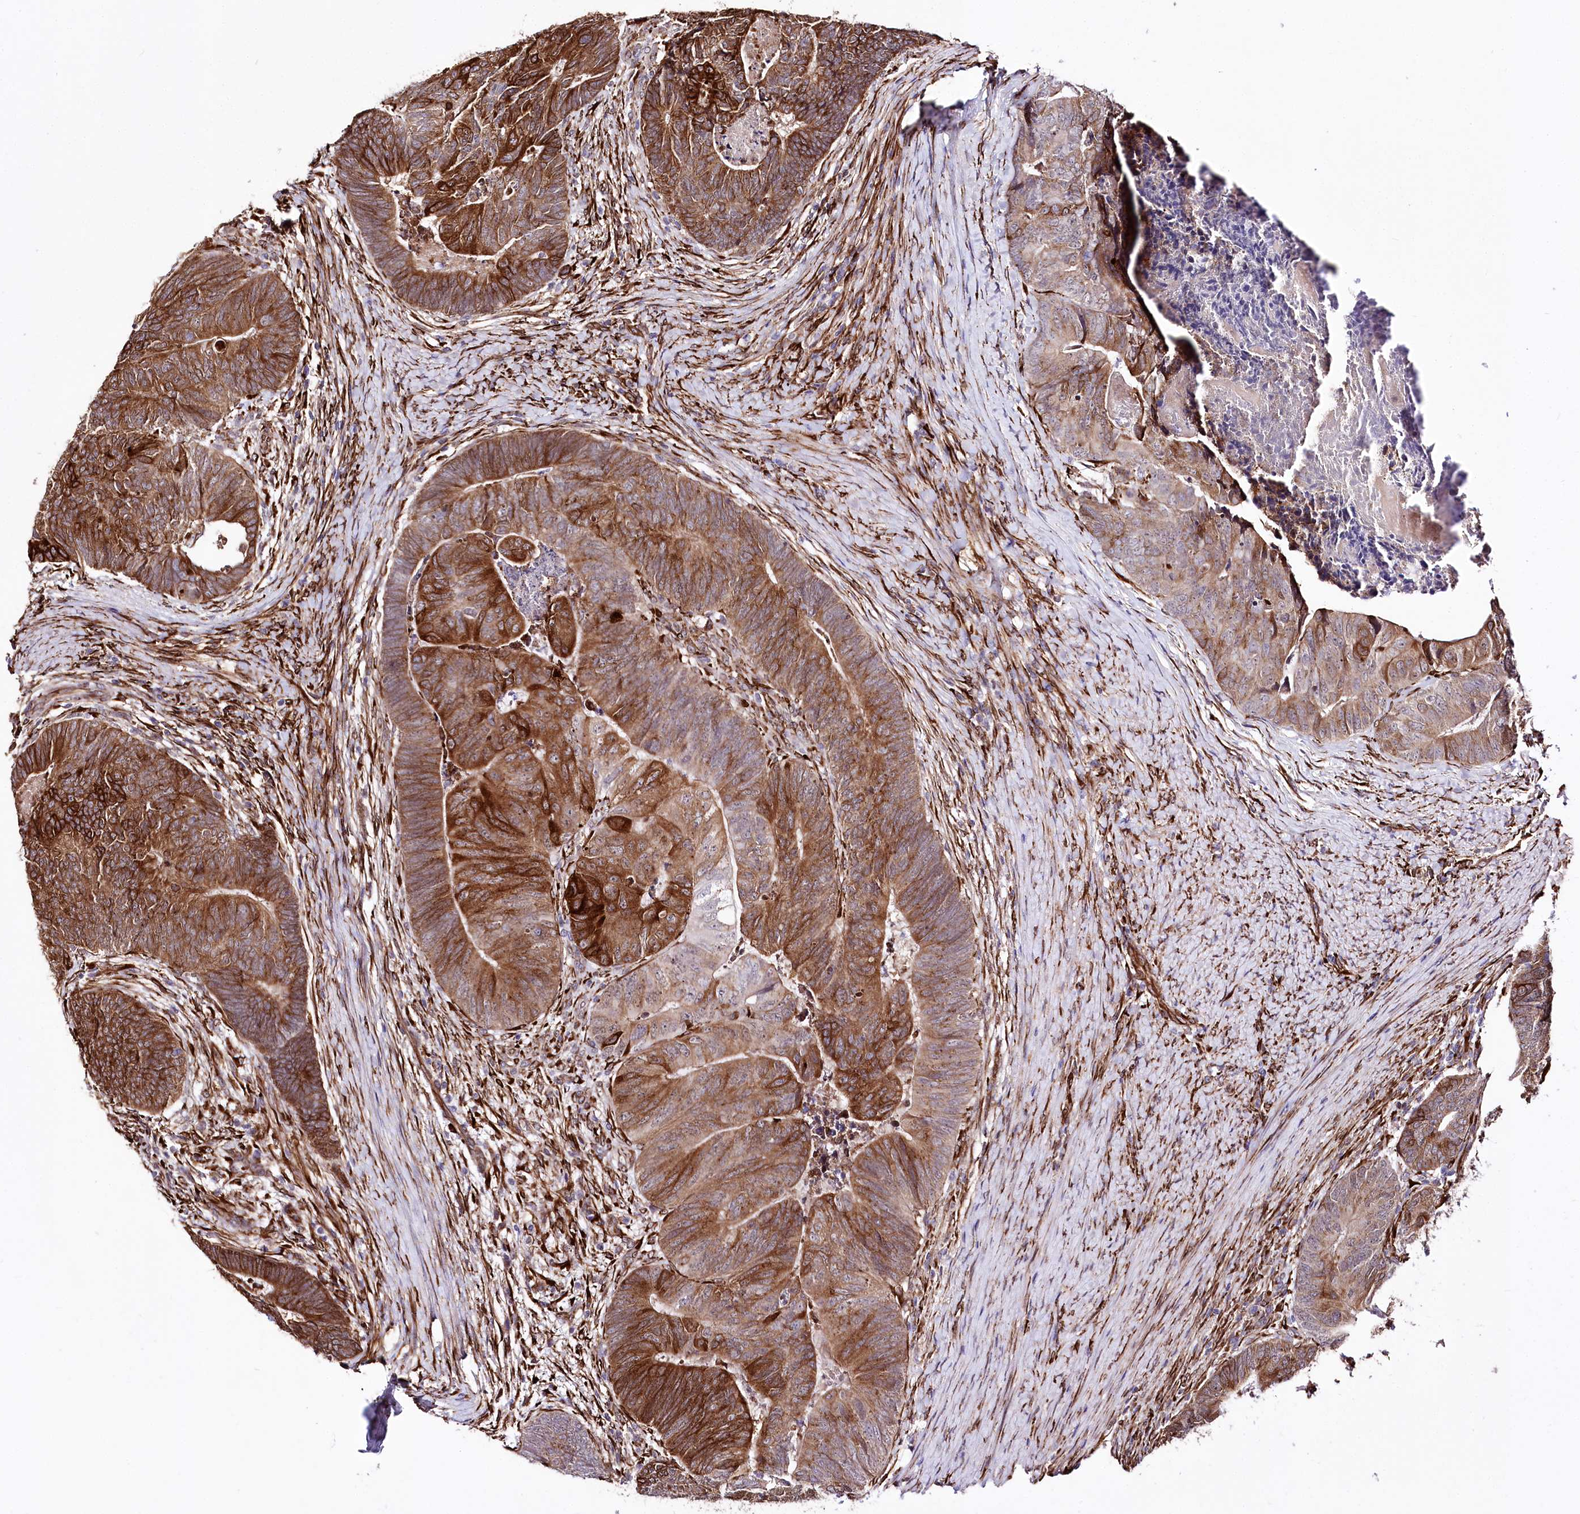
{"staining": {"intensity": "strong", "quantity": "25%-75%", "location": "cytoplasmic/membranous"}, "tissue": "colorectal cancer", "cell_type": "Tumor cells", "image_type": "cancer", "snomed": [{"axis": "morphology", "description": "Adenocarcinoma, NOS"}, {"axis": "topography", "description": "Colon"}], "caption": "IHC photomicrograph of neoplastic tissue: human adenocarcinoma (colorectal) stained using immunohistochemistry reveals high levels of strong protein expression localized specifically in the cytoplasmic/membranous of tumor cells, appearing as a cytoplasmic/membranous brown color.", "gene": "WWC1", "patient": {"sex": "female", "age": 67}}